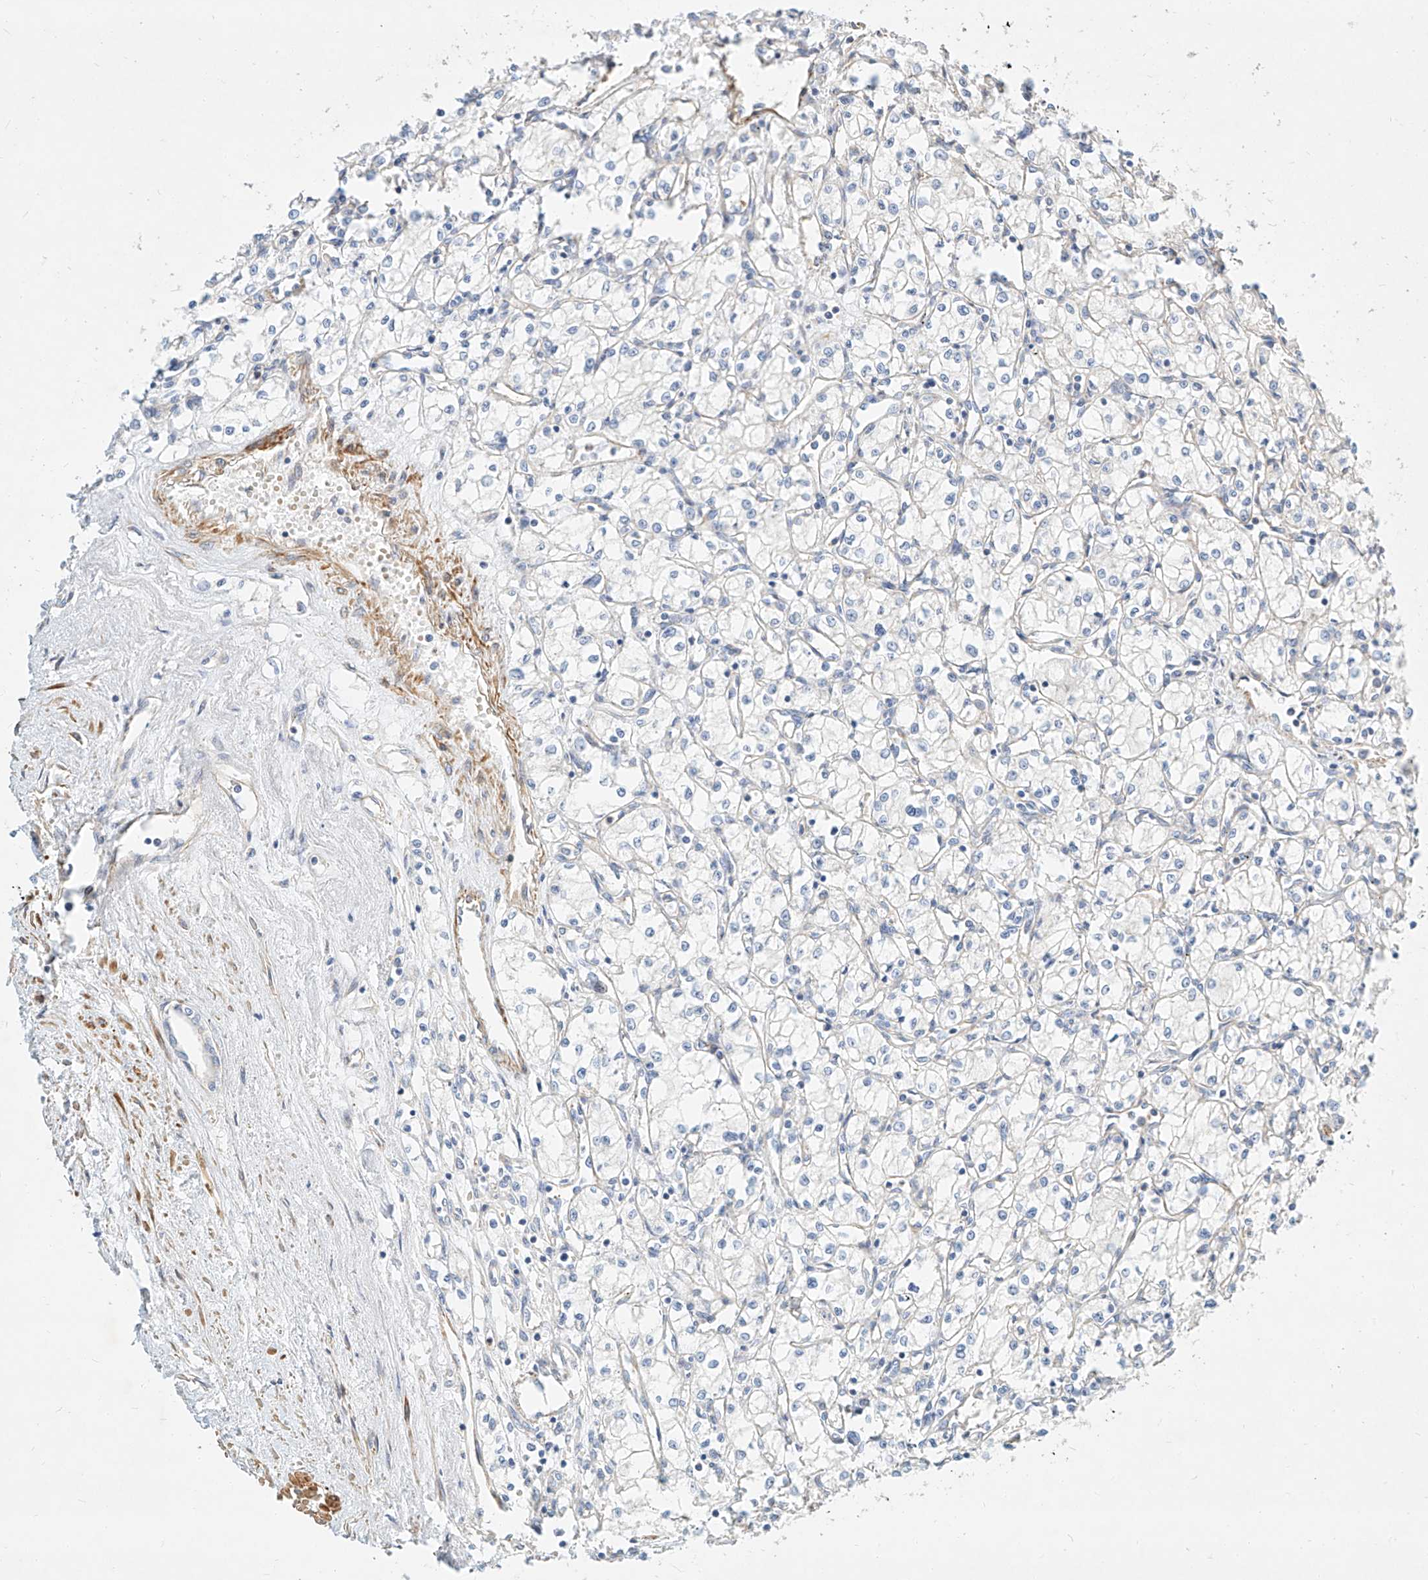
{"staining": {"intensity": "negative", "quantity": "none", "location": "none"}, "tissue": "renal cancer", "cell_type": "Tumor cells", "image_type": "cancer", "snomed": [{"axis": "morphology", "description": "Adenocarcinoma, NOS"}, {"axis": "topography", "description": "Kidney"}], "caption": "DAB (3,3'-diaminobenzidine) immunohistochemical staining of human renal adenocarcinoma demonstrates no significant positivity in tumor cells.", "gene": "KCNH5", "patient": {"sex": "male", "age": 59}}